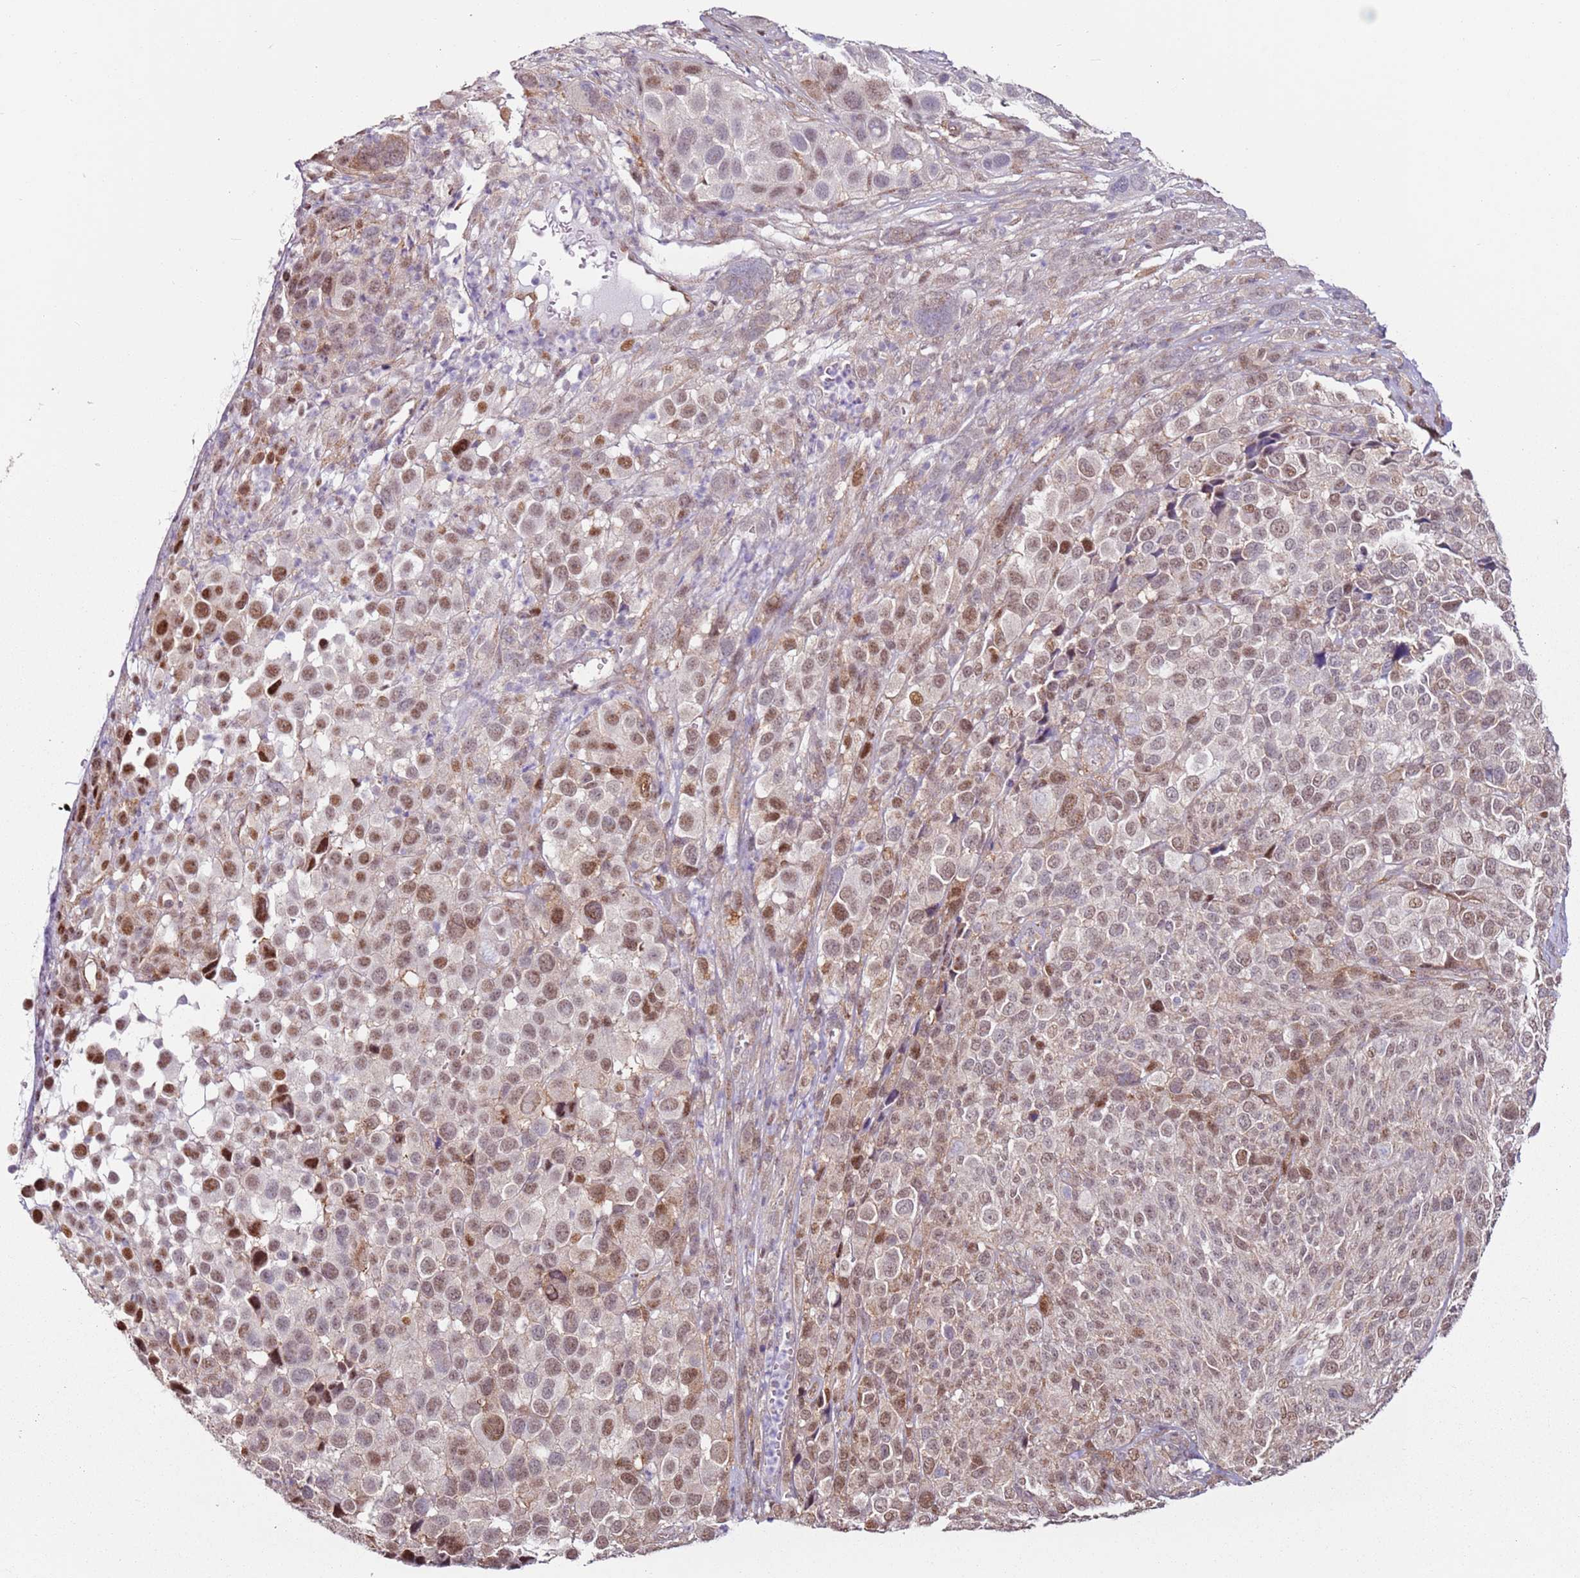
{"staining": {"intensity": "moderate", "quantity": ">75%", "location": "nuclear"}, "tissue": "melanoma", "cell_type": "Tumor cells", "image_type": "cancer", "snomed": [{"axis": "morphology", "description": "Malignant melanoma, NOS"}, {"axis": "topography", "description": "Skin of trunk"}], "caption": "Immunohistochemical staining of human melanoma displays medium levels of moderate nuclear staining in about >75% of tumor cells.", "gene": "PSMD4", "patient": {"sex": "male", "age": 71}}